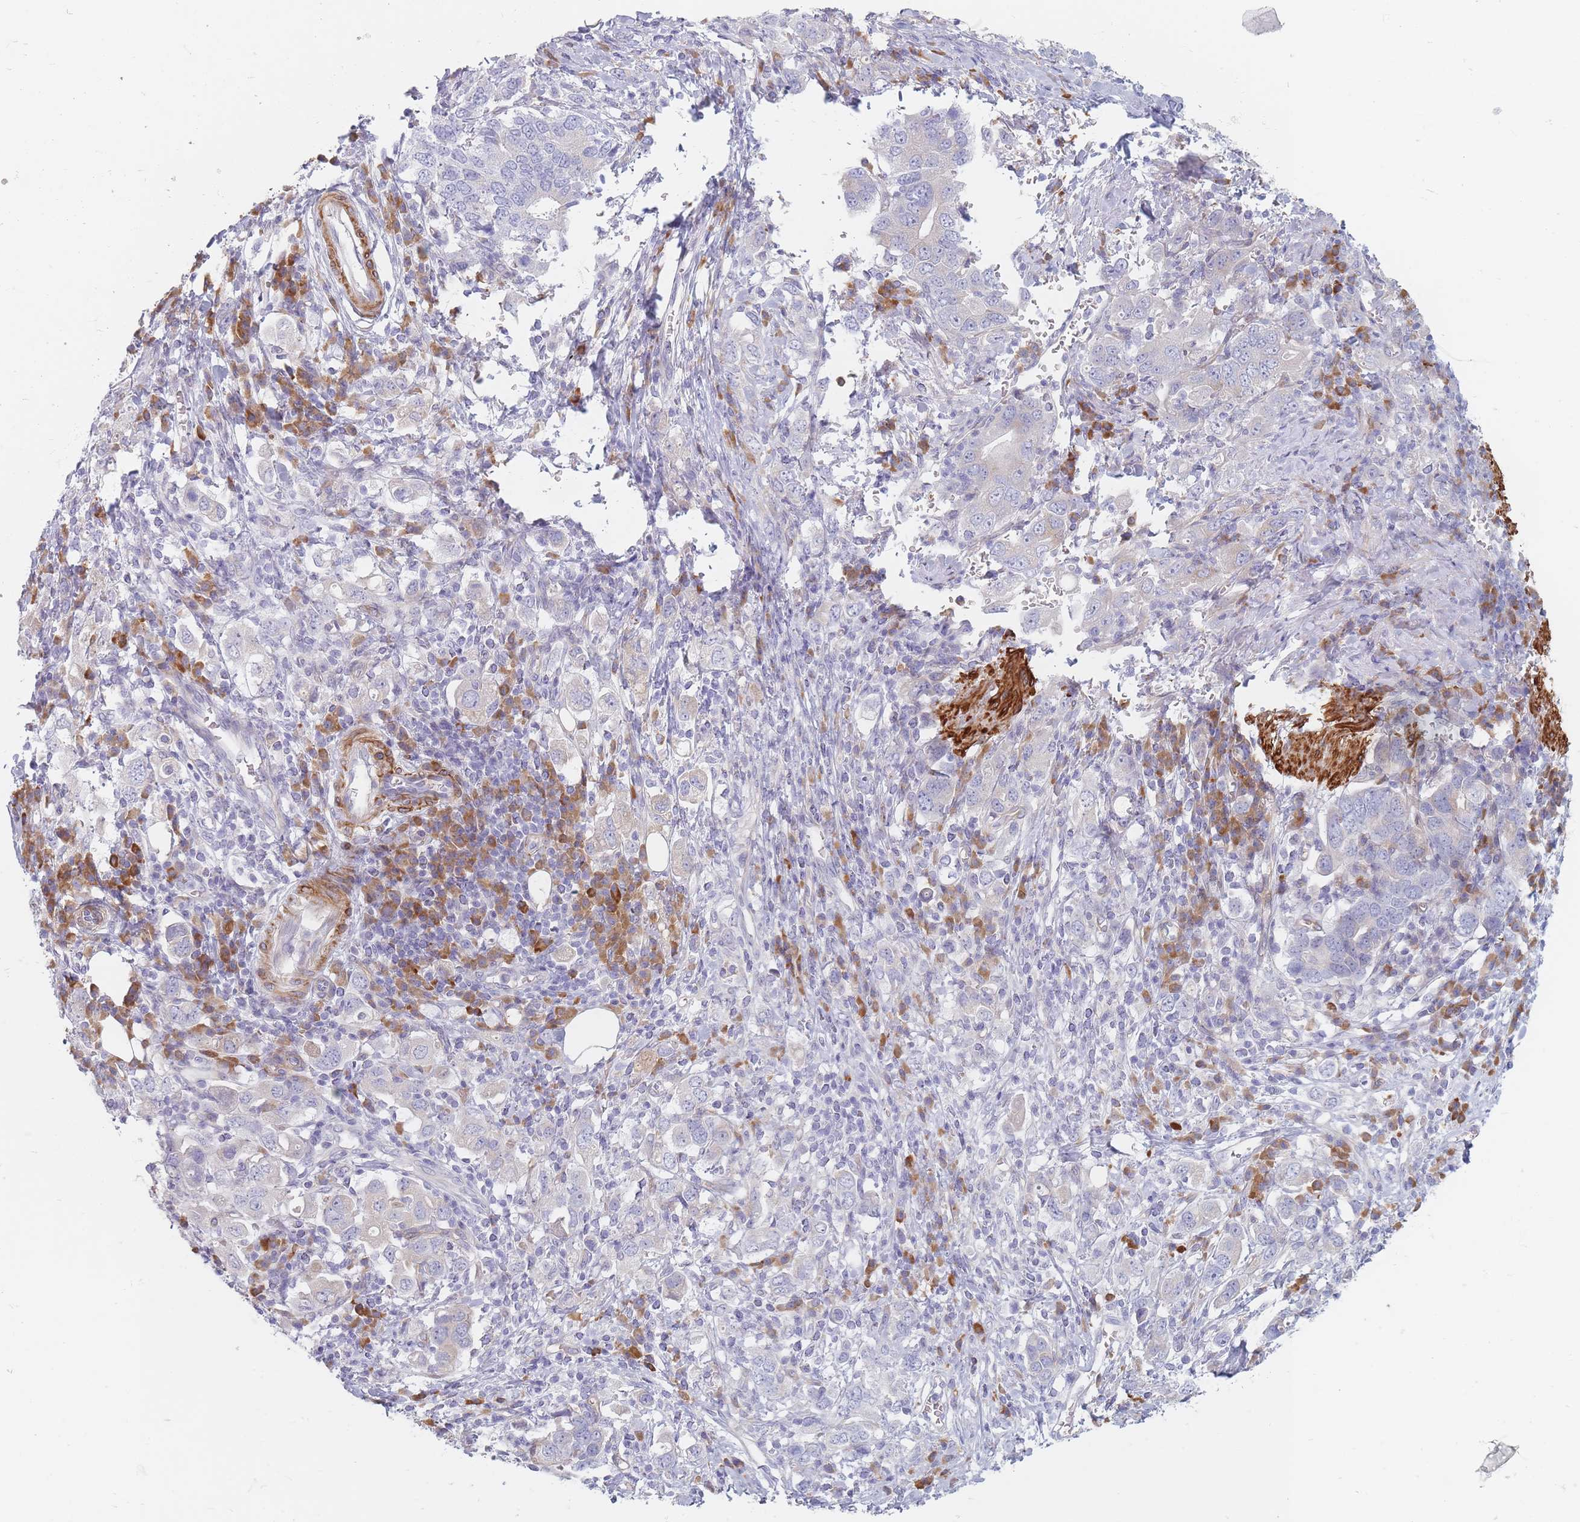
{"staining": {"intensity": "negative", "quantity": "none", "location": "none"}, "tissue": "stomach cancer", "cell_type": "Tumor cells", "image_type": "cancer", "snomed": [{"axis": "morphology", "description": "Adenocarcinoma, NOS"}, {"axis": "topography", "description": "Stomach, upper"}, {"axis": "topography", "description": "Stomach"}], "caption": "Tumor cells show no significant expression in stomach adenocarcinoma. (Immunohistochemistry, brightfield microscopy, high magnification).", "gene": "ERBIN", "patient": {"sex": "male", "age": 62}}